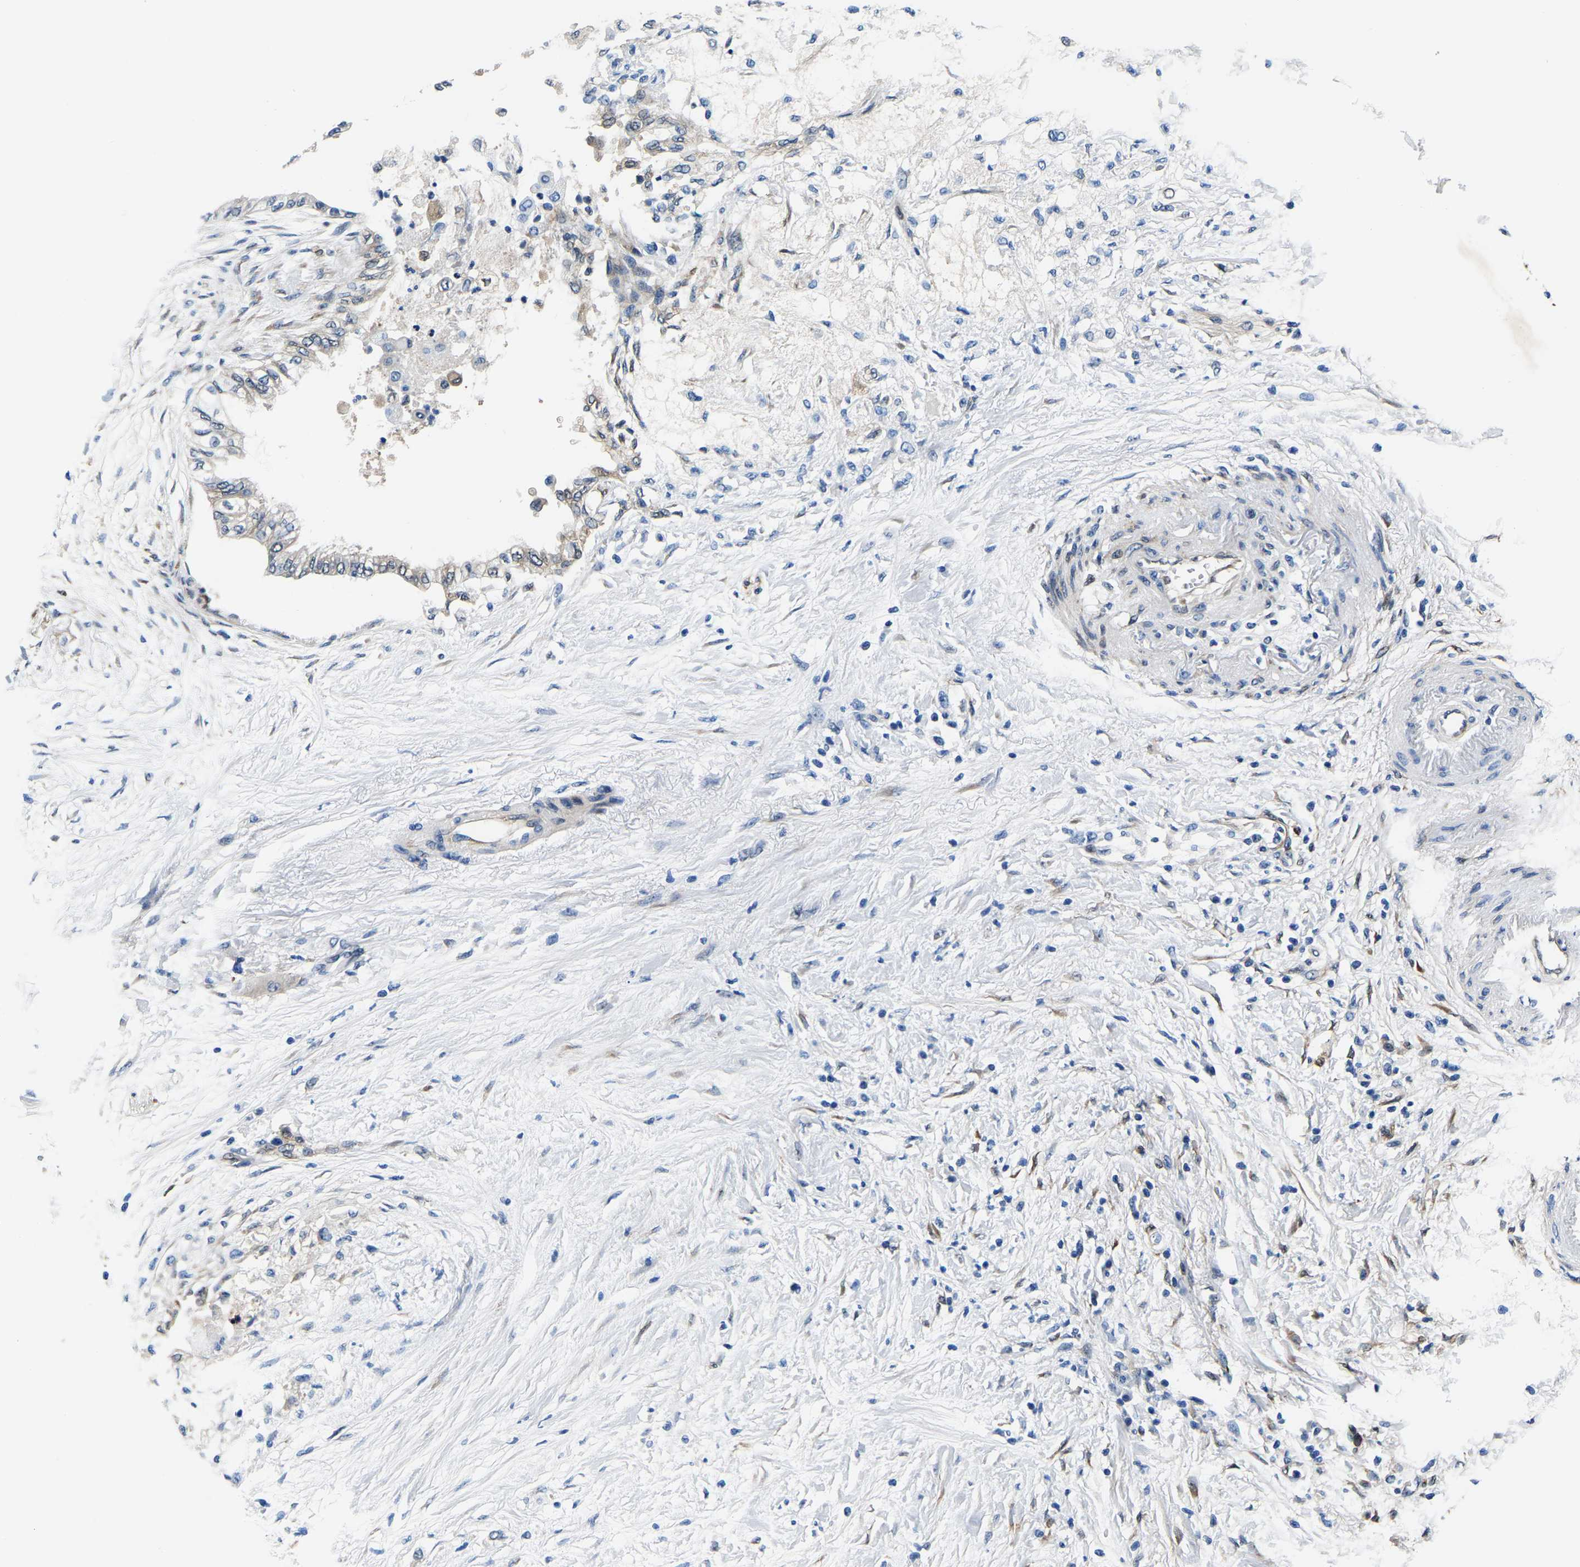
{"staining": {"intensity": "negative", "quantity": "none", "location": "none"}, "tissue": "pancreatic cancer", "cell_type": "Tumor cells", "image_type": "cancer", "snomed": [{"axis": "morphology", "description": "Normal tissue, NOS"}, {"axis": "morphology", "description": "Adenocarcinoma, NOS"}, {"axis": "topography", "description": "Pancreas"}, {"axis": "topography", "description": "Duodenum"}], "caption": "Tumor cells are negative for protein expression in human pancreatic cancer.", "gene": "S100A13", "patient": {"sex": "female", "age": 60}}